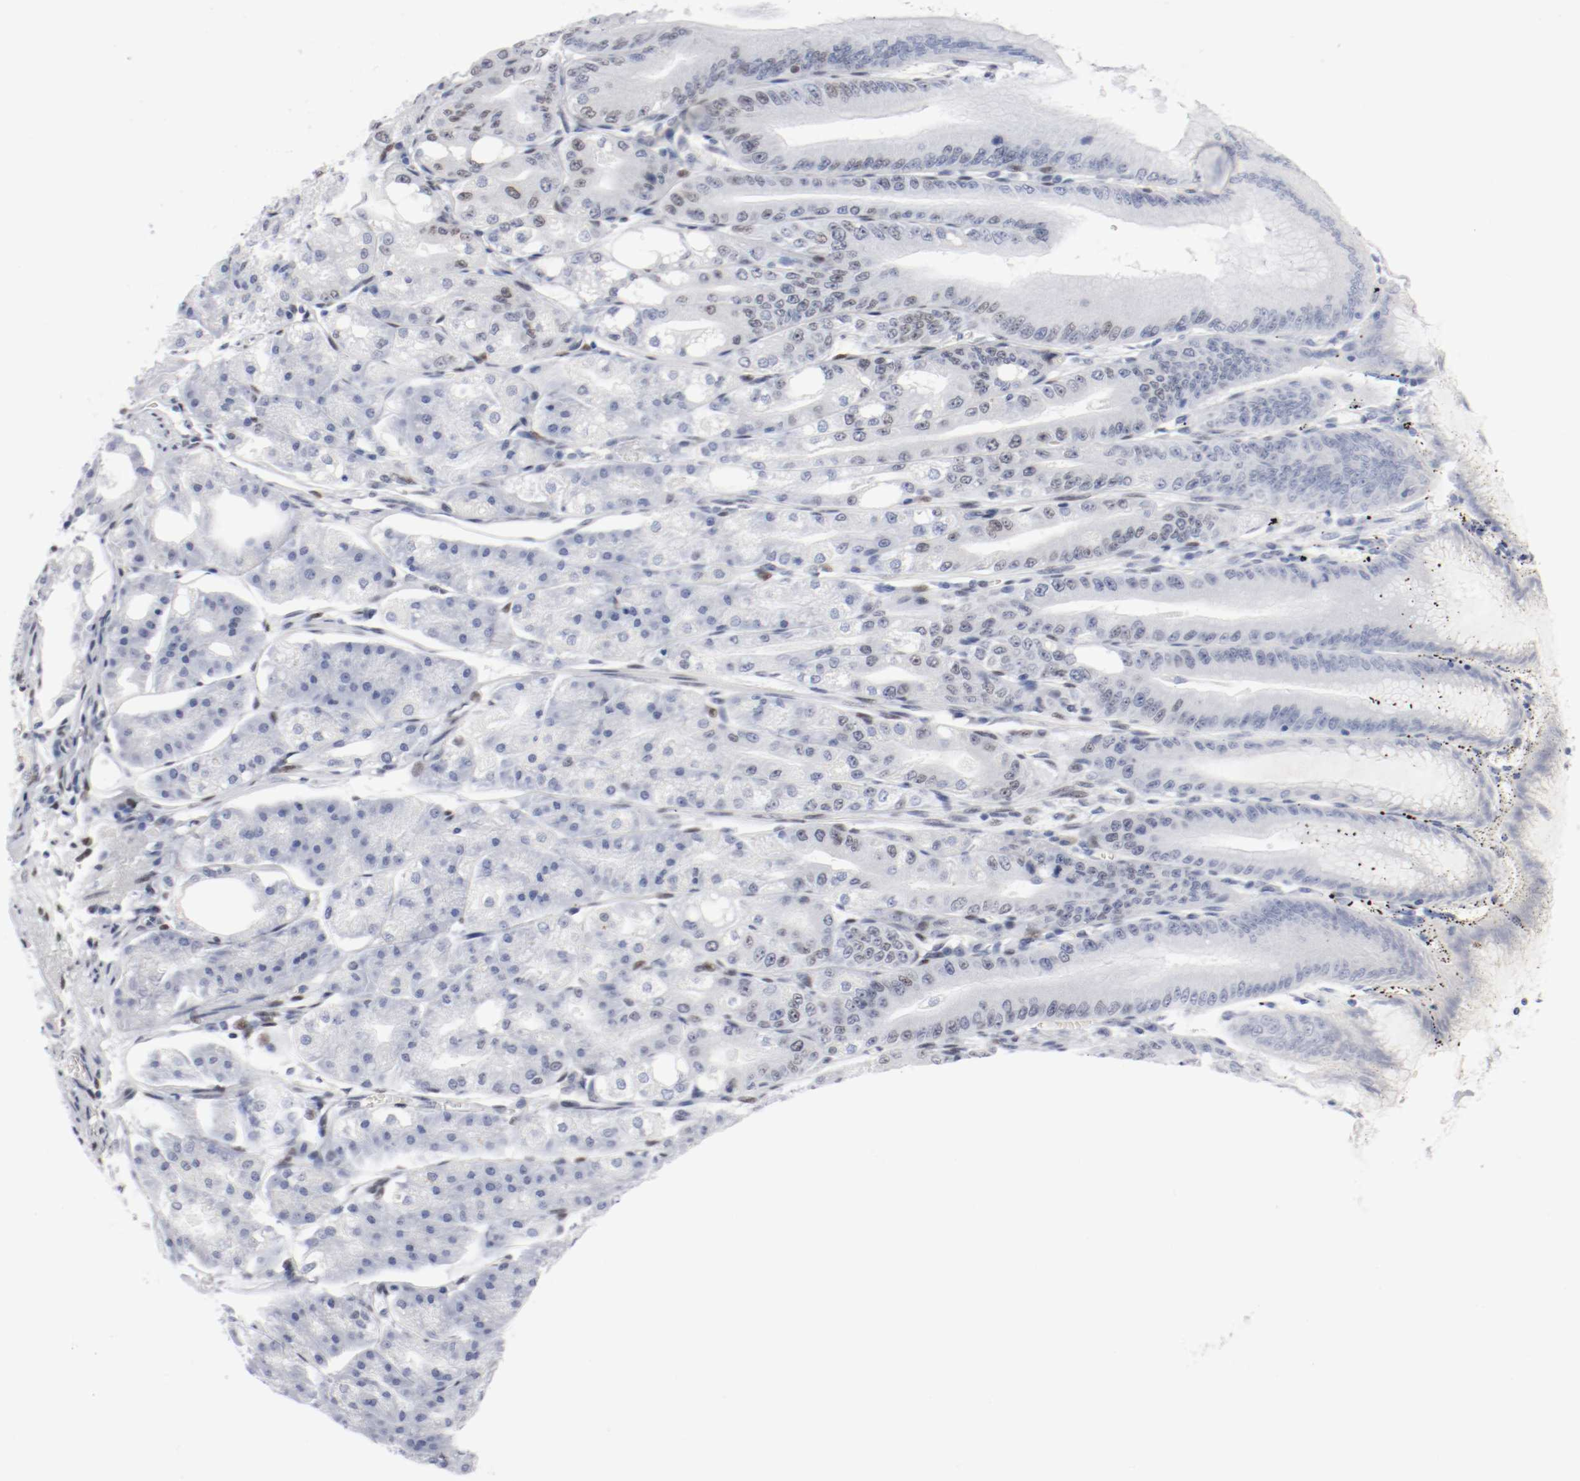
{"staining": {"intensity": "moderate", "quantity": "25%-75%", "location": "nuclear"}, "tissue": "stomach", "cell_type": "Glandular cells", "image_type": "normal", "snomed": [{"axis": "morphology", "description": "Normal tissue, NOS"}, {"axis": "topography", "description": "Stomach, lower"}], "caption": "A high-resolution image shows IHC staining of normal stomach, which demonstrates moderate nuclear staining in about 25%-75% of glandular cells.", "gene": "ARNT", "patient": {"sex": "male", "age": 71}}